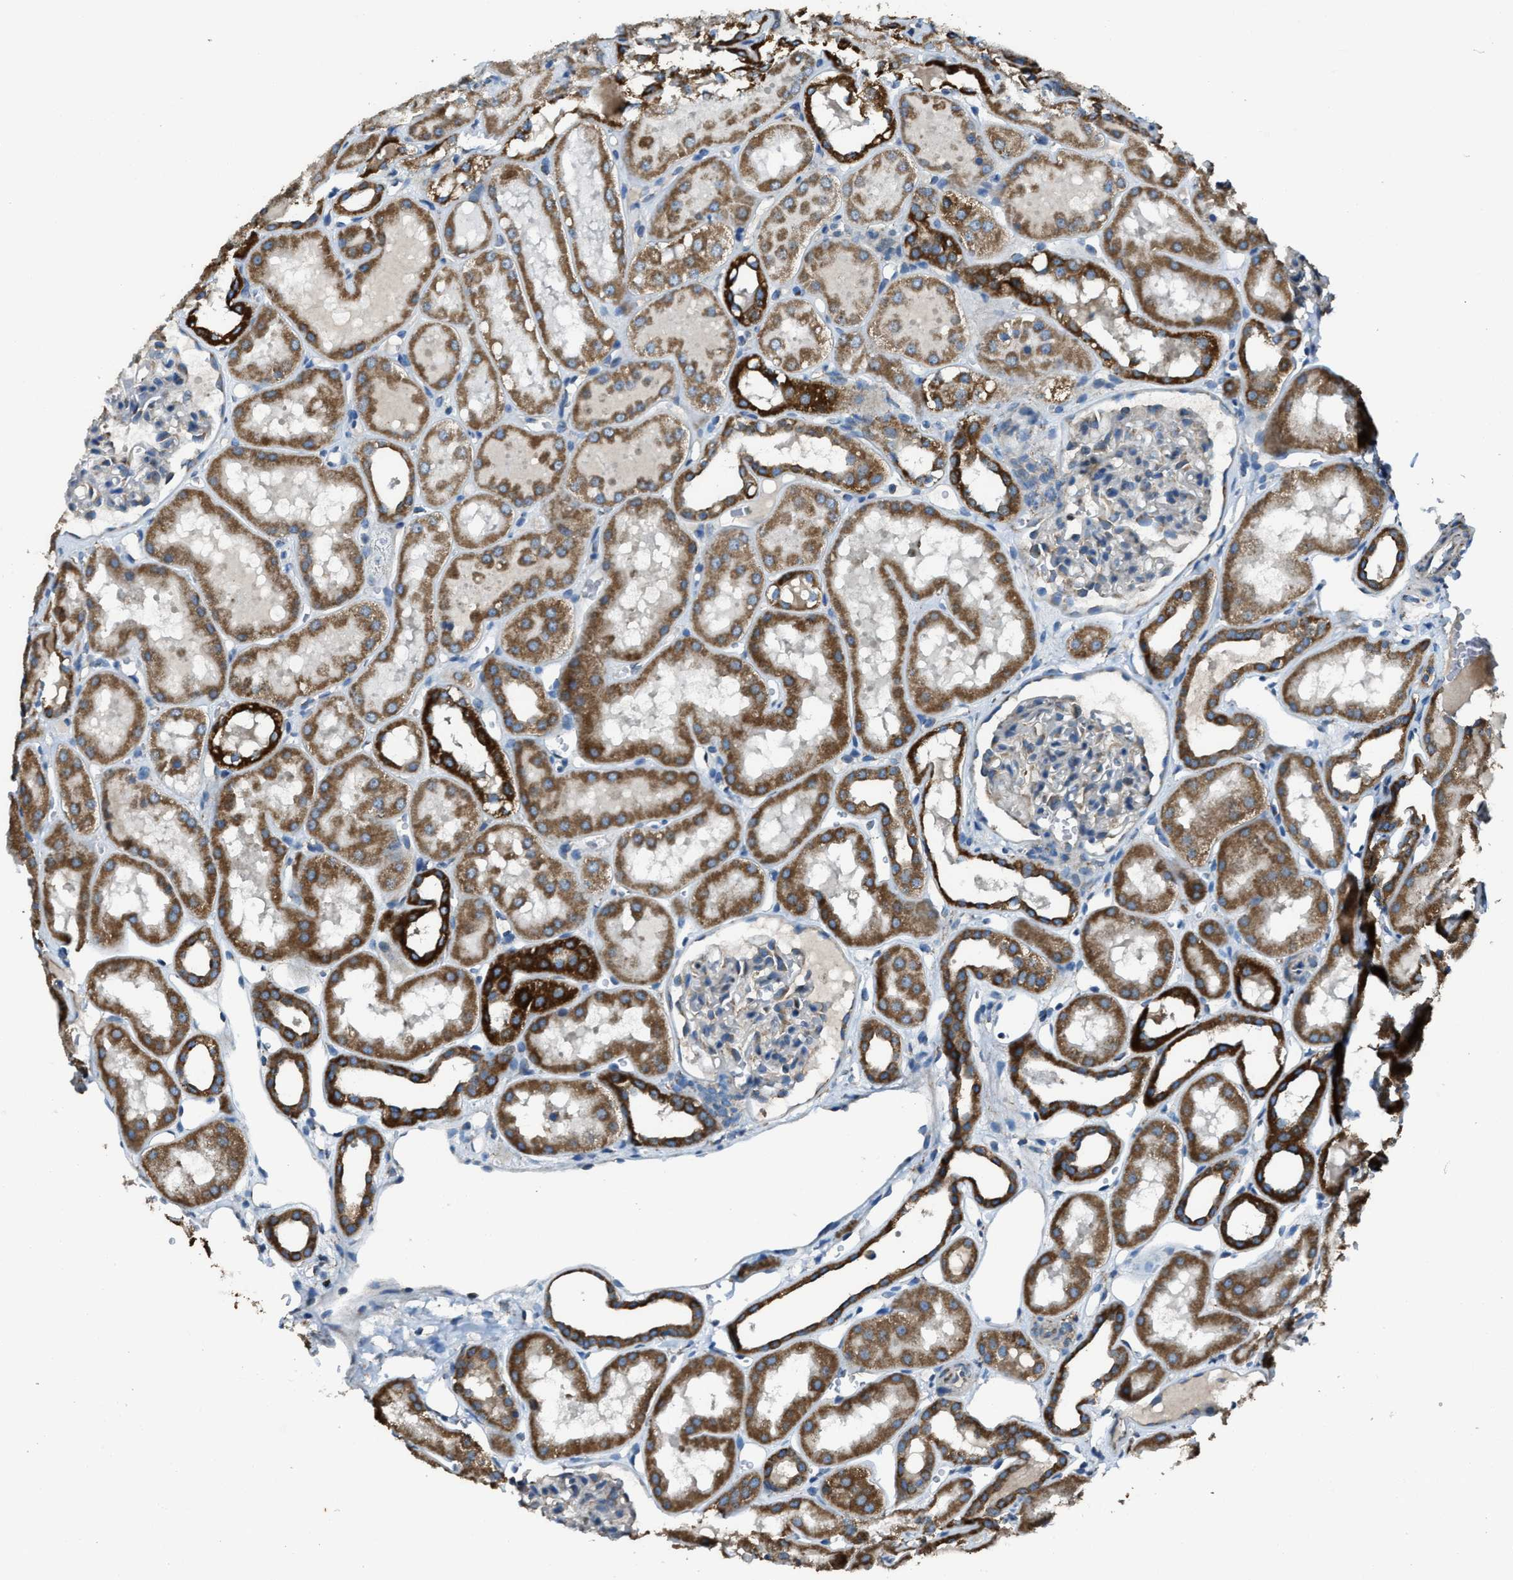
{"staining": {"intensity": "weak", "quantity": "<25%", "location": "cytoplasmic/membranous"}, "tissue": "kidney", "cell_type": "Cells in glomeruli", "image_type": "normal", "snomed": [{"axis": "morphology", "description": "Normal tissue, NOS"}, {"axis": "topography", "description": "Kidney"}, {"axis": "topography", "description": "Urinary bladder"}], "caption": "Kidney stained for a protein using IHC shows no positivity cells in glomeruli.", "gene": "SLC25A11", "patient": {"sex": "male", "age": 16}}